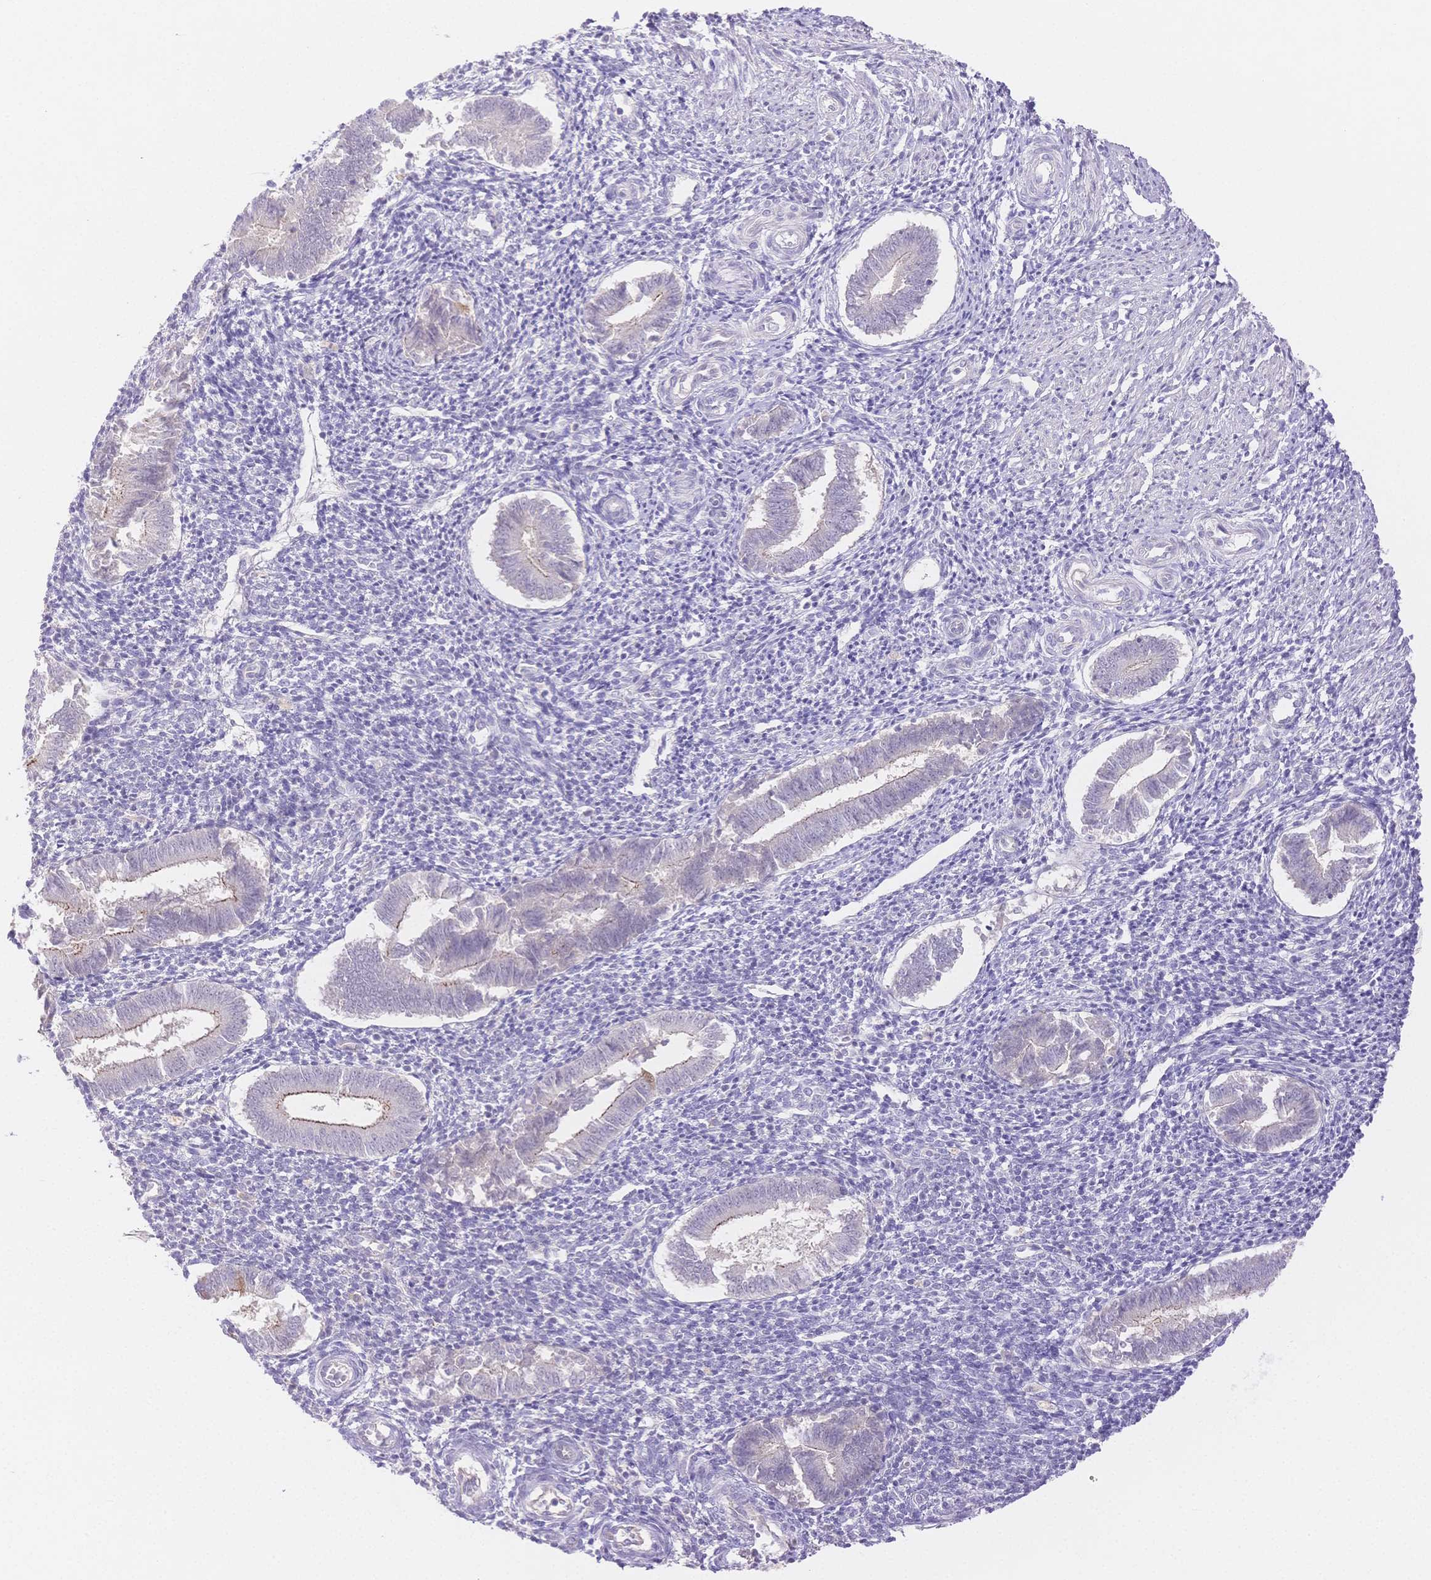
{"staining": {"intensity": "negative", "quantity": "none", "location": "none"}, "tissue": "endometrium", "cell_type": "Cells in endometrial stroma", "image_type": "normal", "snomed": [{"axis": "morphology", "description": "Normal tissue, NOS"}, {"axis": "topography", "description": "Endometrium"}], "caption": "Unremarkable endometrium was stained to show a protein in brown. There is no significant positivity in cells in endometrial stroma. The staining was performed using DAB (3,3'-diaminobenzidine) to visualize the protein expression in brown, while the nuclei were stained in blue with hematoxylin (Magnification: 20x).", "gene": "WDR54", "patient": {"sex": "female", "age": 25}}